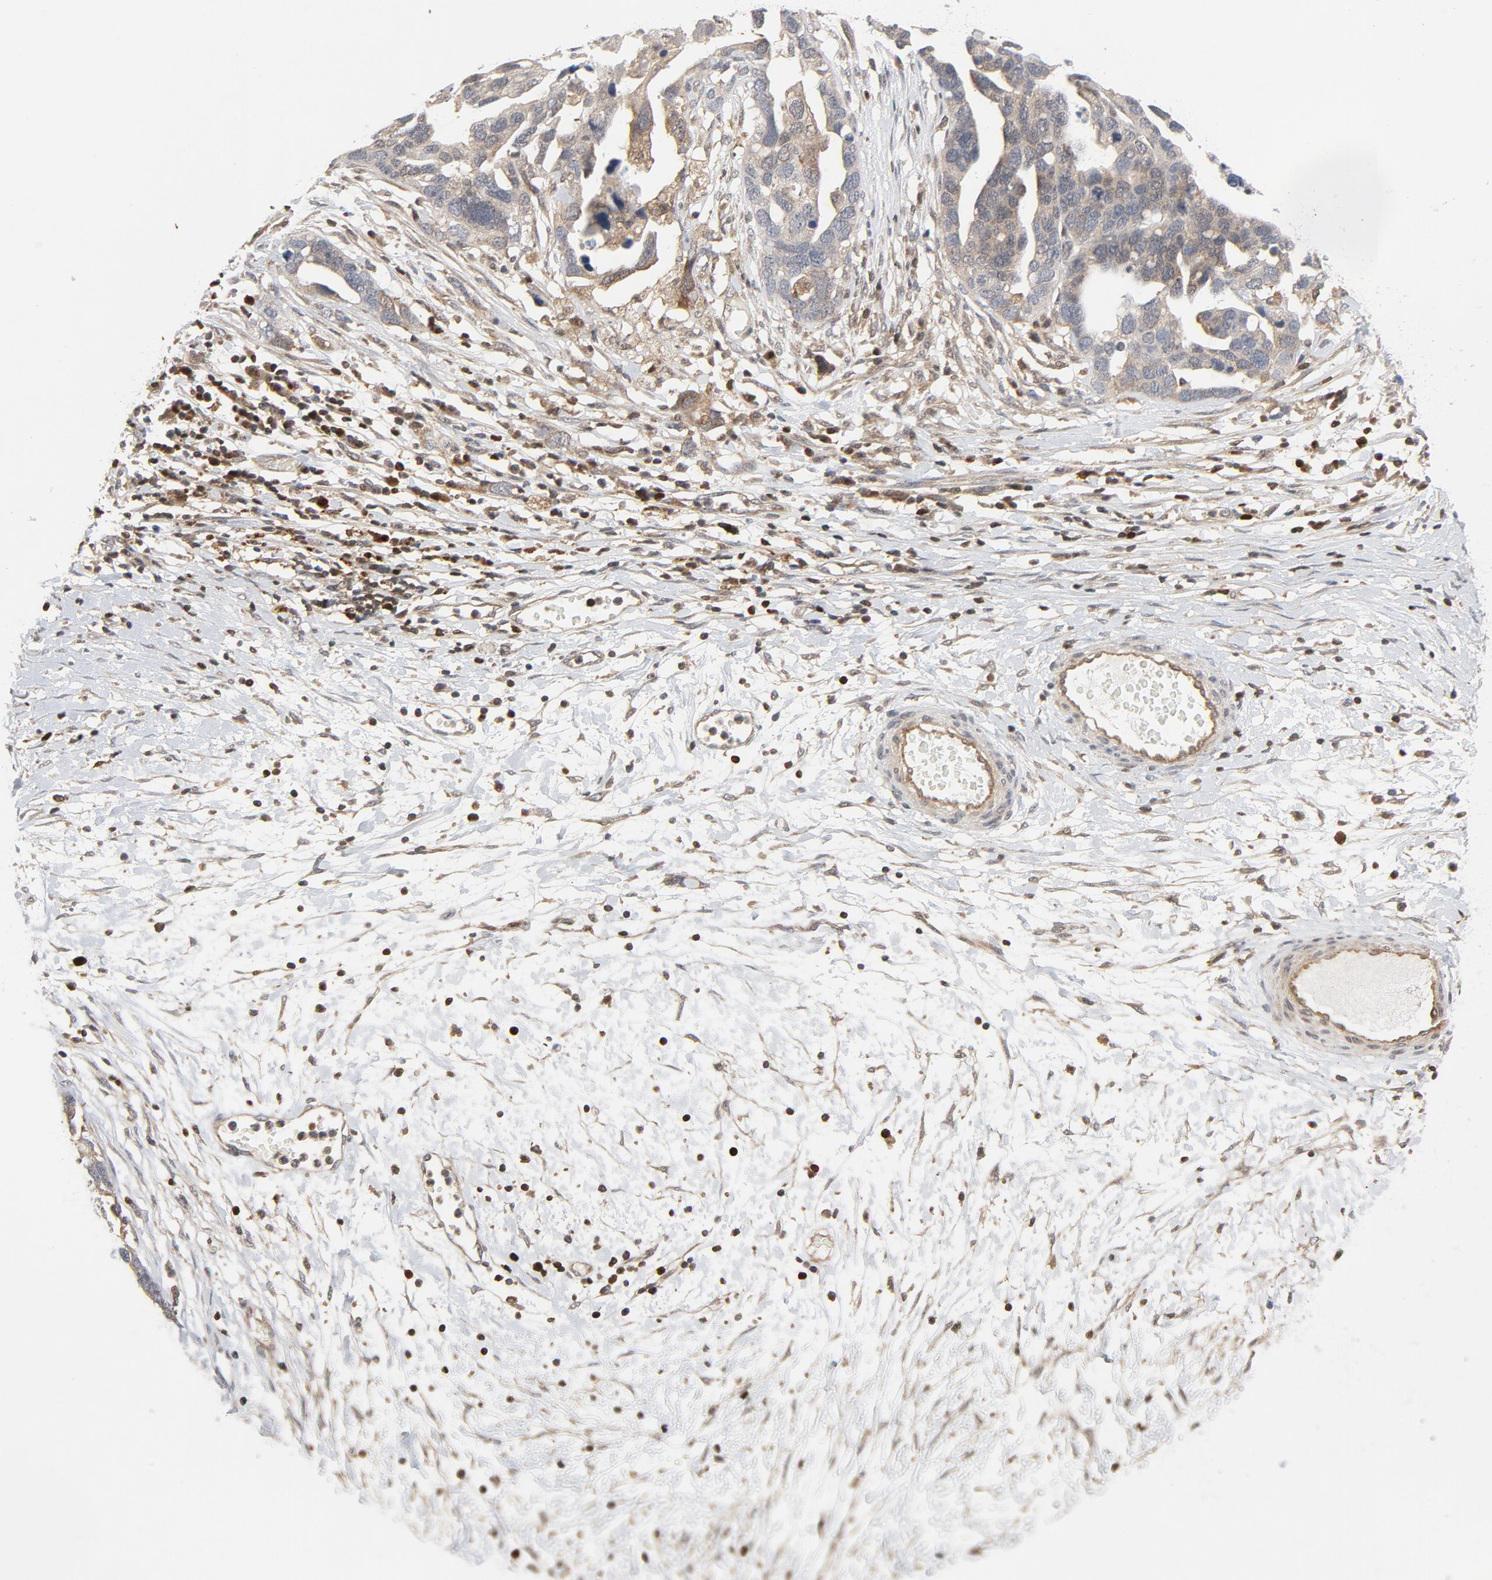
{"staining": {"intensity": "weak", "quantity": "25%-75%", "location": "cytoplasmic/membranous"}, "tissue": "ovarian cancer", "cell_type": "Tumor cells", "image_type": "cancer", "snomed": [{"axis": "morphology", "description": "Cystadenocarcinoma, serous, NOS"}, {"axis": "topography", "description": "Ovary"}], "caption": "Immunohistochemical staining of human serous cystadenocarcinoma (ovarian) exhibits weak cytoplasmic/membranous protein expression in about 25%-75% of tumor cells.", "gene": "TRADD", "patient": {"sex": "female", "age": 54}}